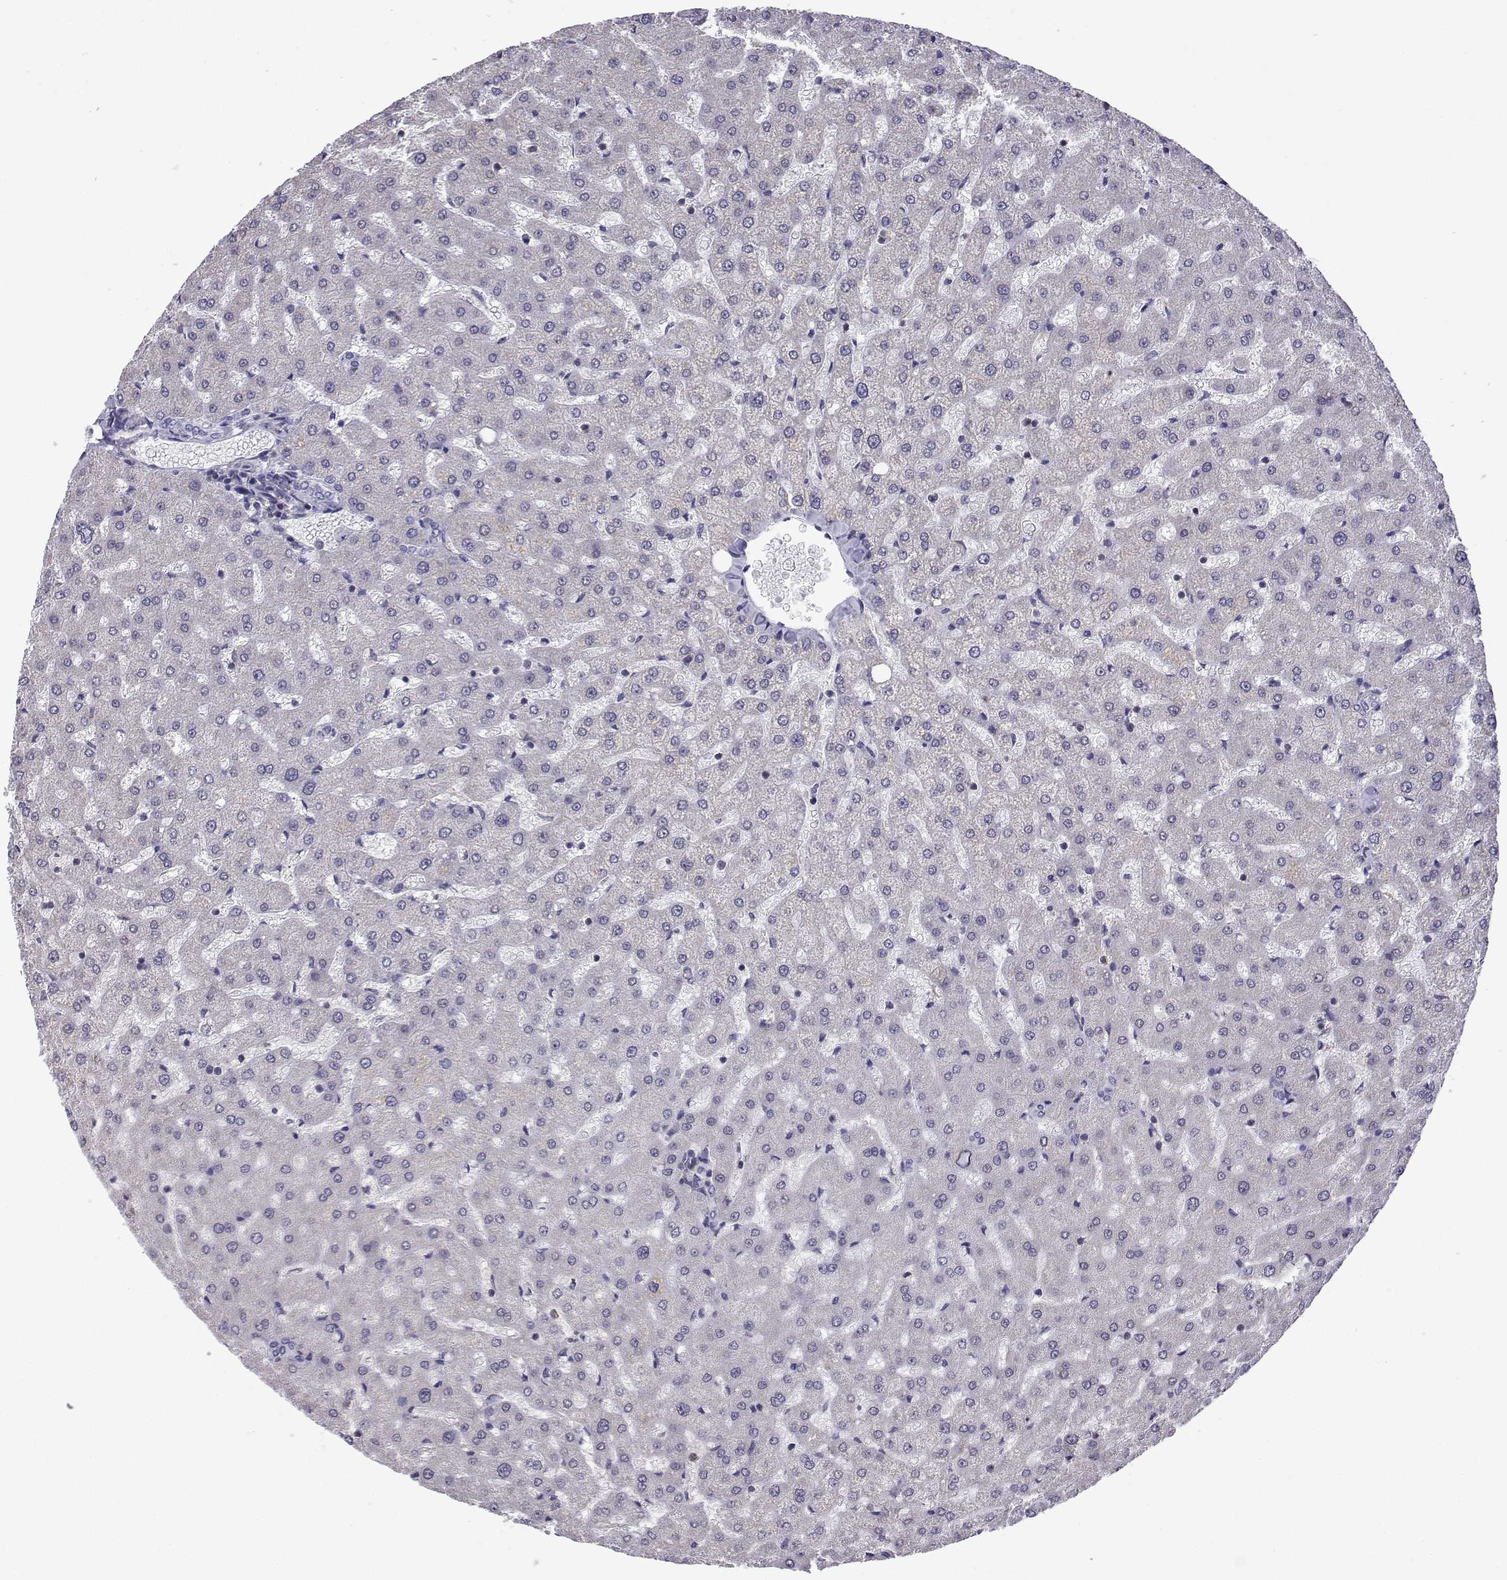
{"staining": {"intensity": "negative", "quantity": "none", "location": "none"}, "tissue": "liver", "cell_type": "Cholangiocytes", "image_type": "normal", "snomed": [{"axis": "morphology", "description": "Normal tissue, NOS"}, {"axis": "topography", "description": "Liver"}], "caption": "Cholangiocytes show no significant protein staining in benign liver.", "gene": "INCENP", "patient": {"sex": "female", "age": 50}}